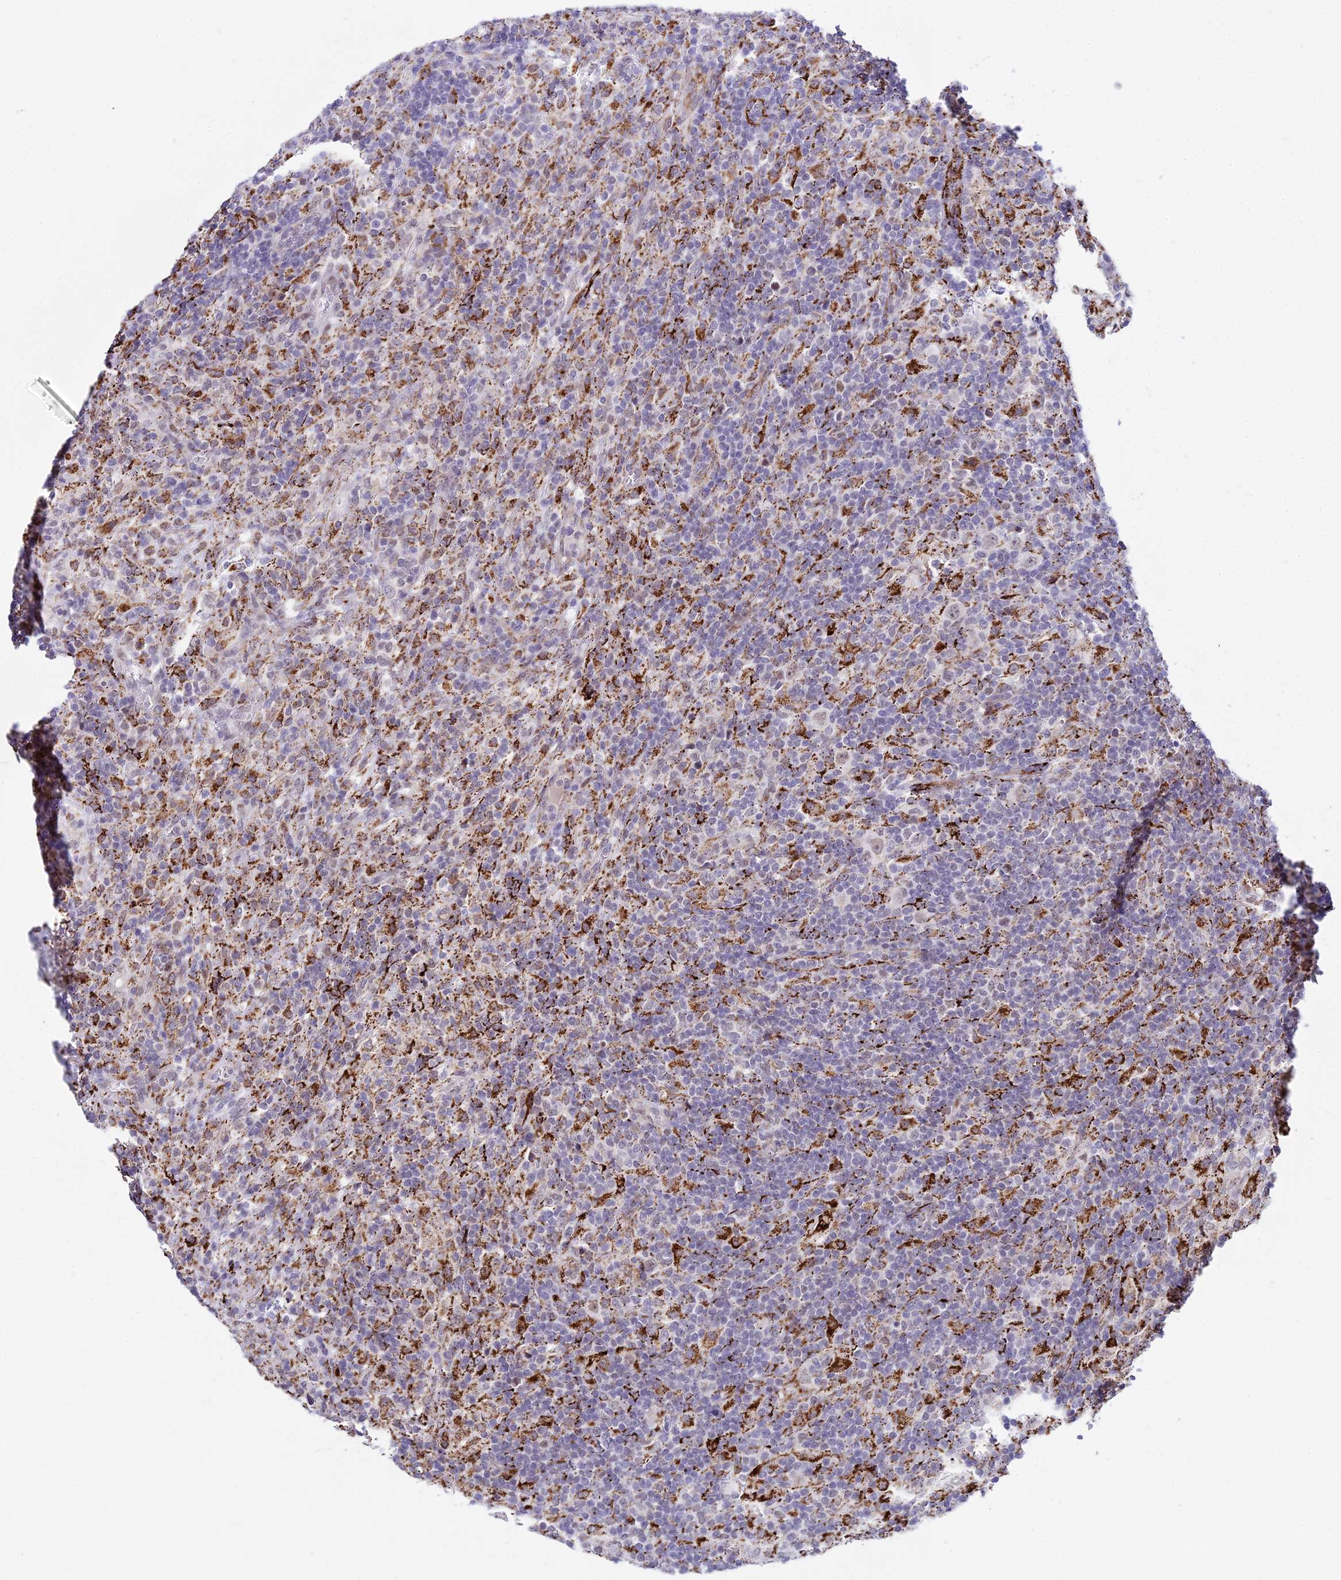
{"staining": {"intensity": "negative", "quantity": "none", "location": "none"}, "tissue": "lymphoma", "cell_type": "Tumor cells", "image_type": "cancer", "snomed": [{"axis": "morphology", "description": "Hodgkin's disease, NOS"}, {"axis": "topography", "description": "Lymph node"}], "caption": "A histopathology image of human Hodgkin's disease is negative for staining in tumor cells.", "gene": "C6orf163", "patient": {"sex": "male", "age": 70}}